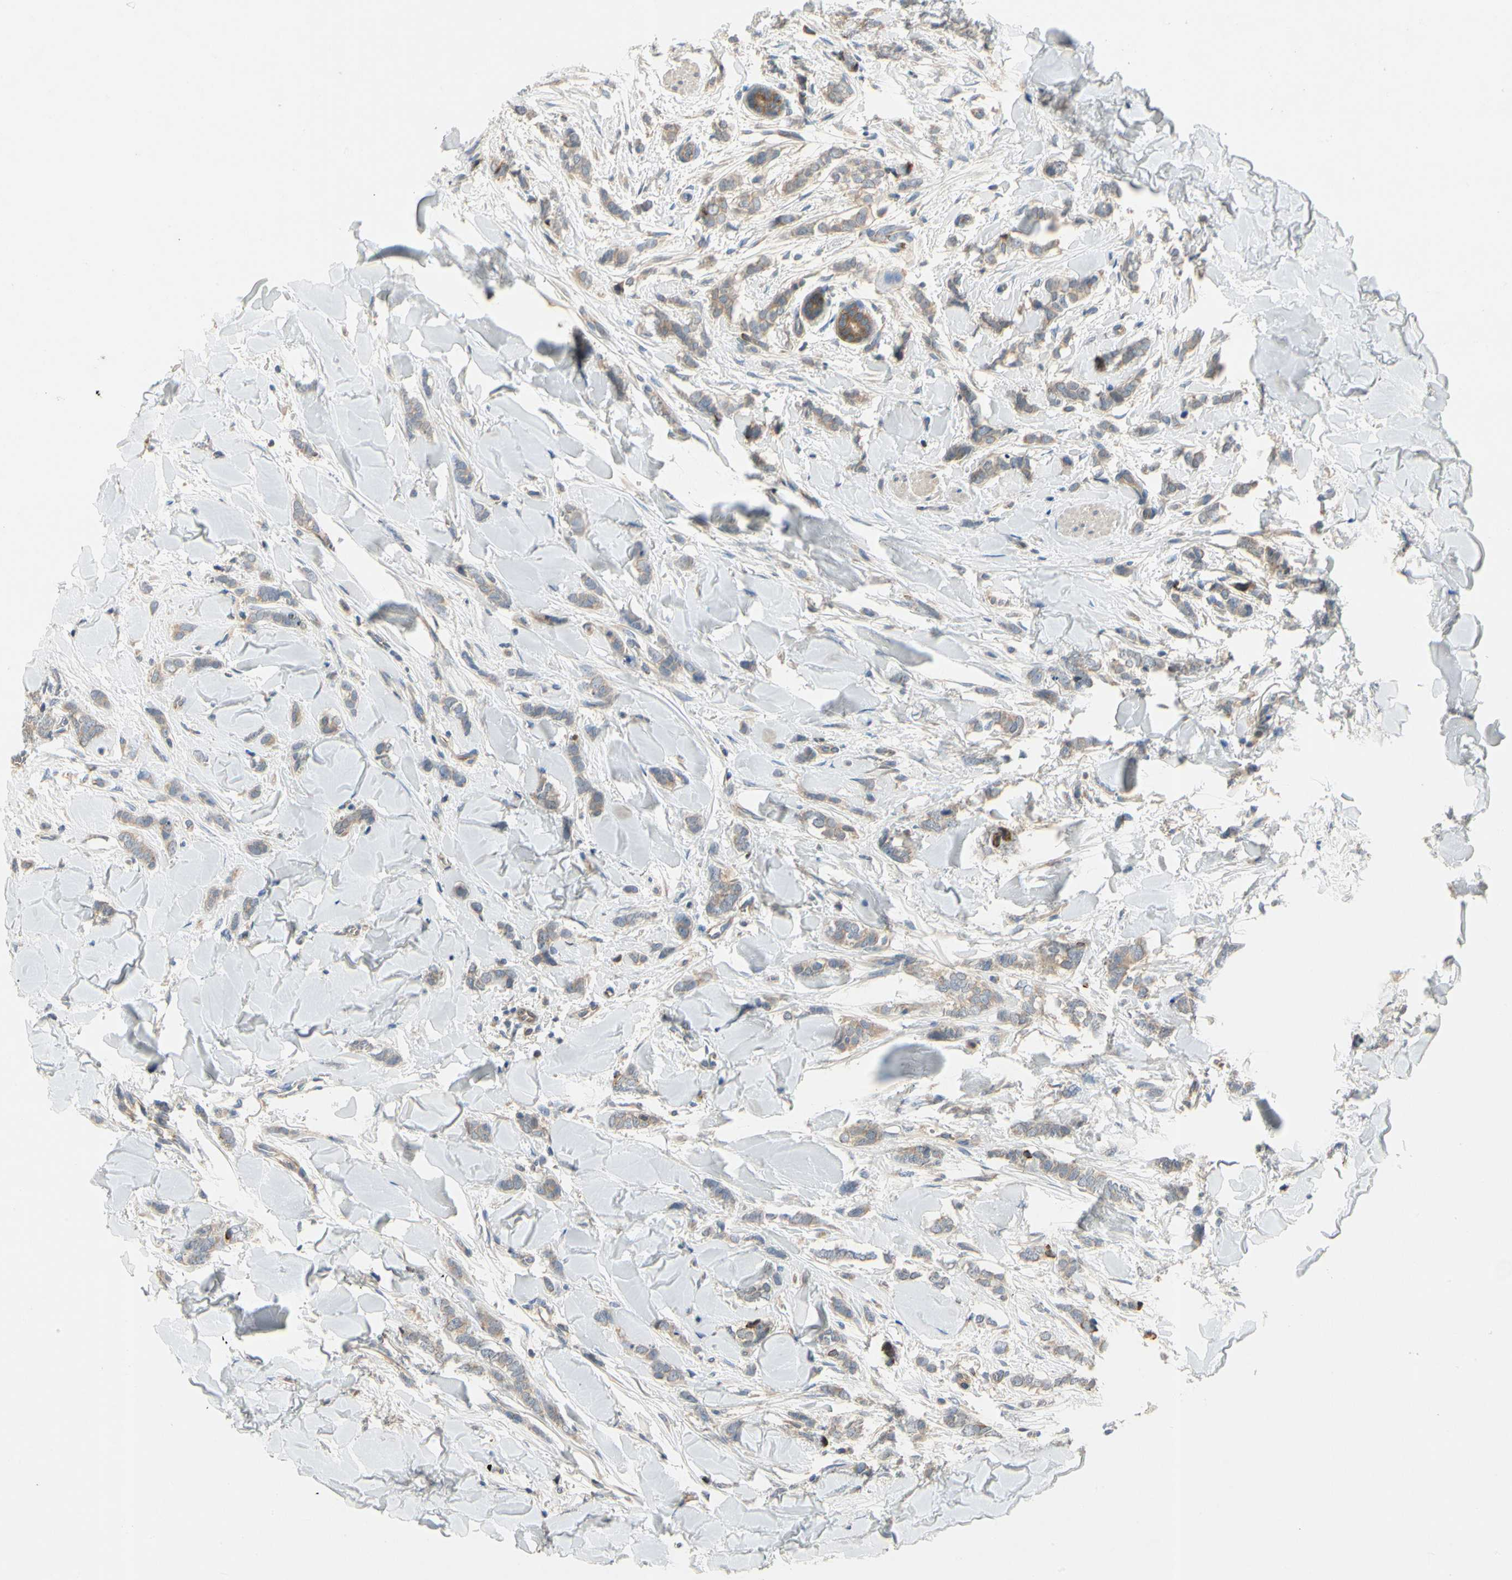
{"staining": {"intensity": "moderate", "quantity": ">75%", "location": "cytoplasmic/membranous"}, "tissue": "breast cancer", "cell_type": "Tumor cells", "image_type": "cancer", "snomed": [{"axis": "morphology", "description": "Lobular carcinoma"}, {"axis": "topography", "description": "Skin"}, {"axis": "topography", "description": "Breast"}], "caption": "This is an image of immunohistochemistry staining of breast lobular carcinoma, which shows moderate expression in the cytoplasmic/membranous of tumor cells.", "gene": "KLHDC8B", "patient": {"sex": "female", "age": 46}}